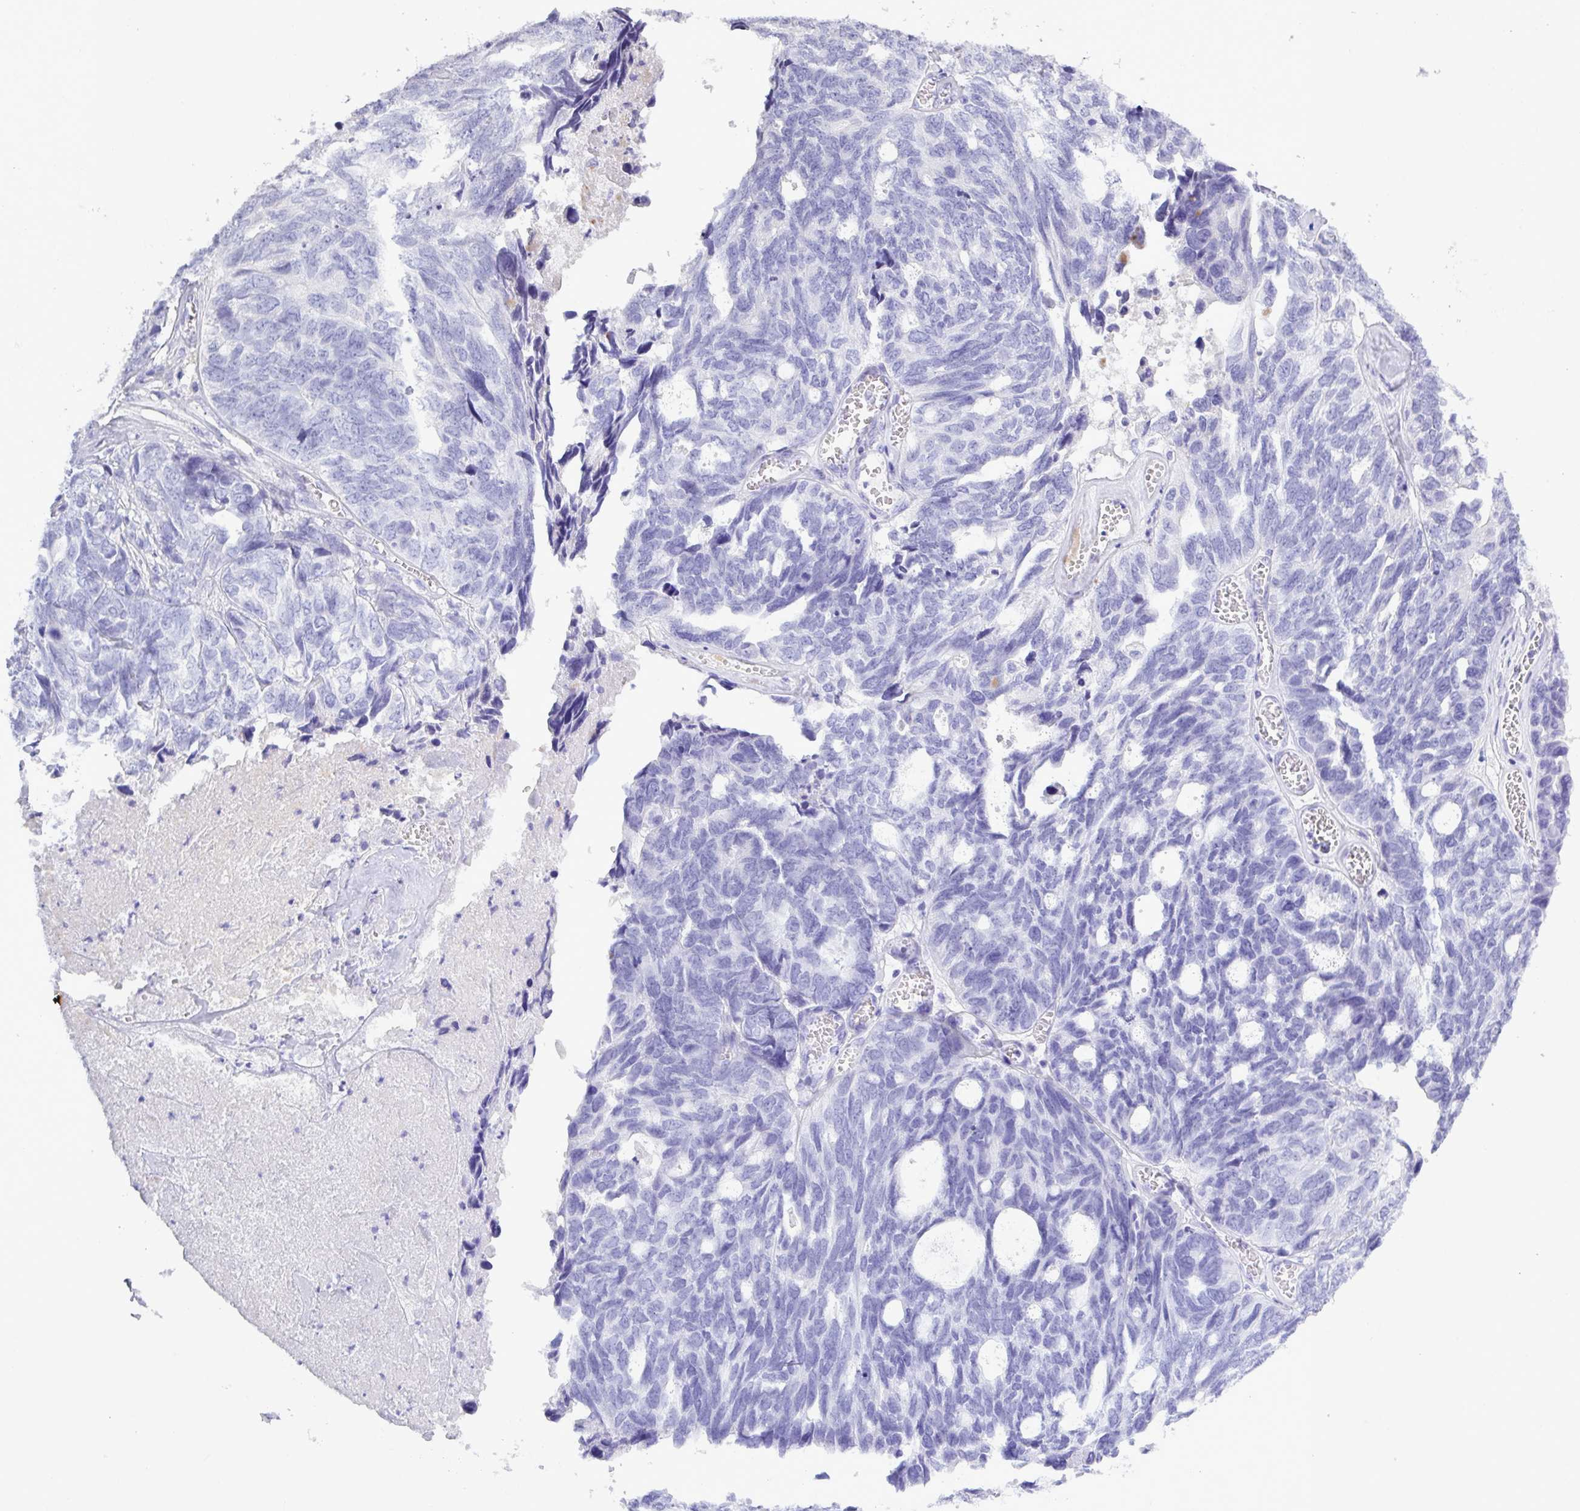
{"staining": {"intensity": "negative", "quantity": "none", "location": "none"}, "tissue": "ovarian cancer", "cell_type": "Tumor cells", "image_type": "cancer", "snomed": [{"axis": "morphology", "description": "Cystadenocarcinoma, serous, NOS"}, {"axis": "topography", "description": "Ovary"}], "caption": "Immunohistochemistry of ovarian cancer (serous cystadenocarcinoma) demonstrates no staining in tumor cells.", "gene": "TNFSF12", "patient": {"sex": "female", "age": 79}}